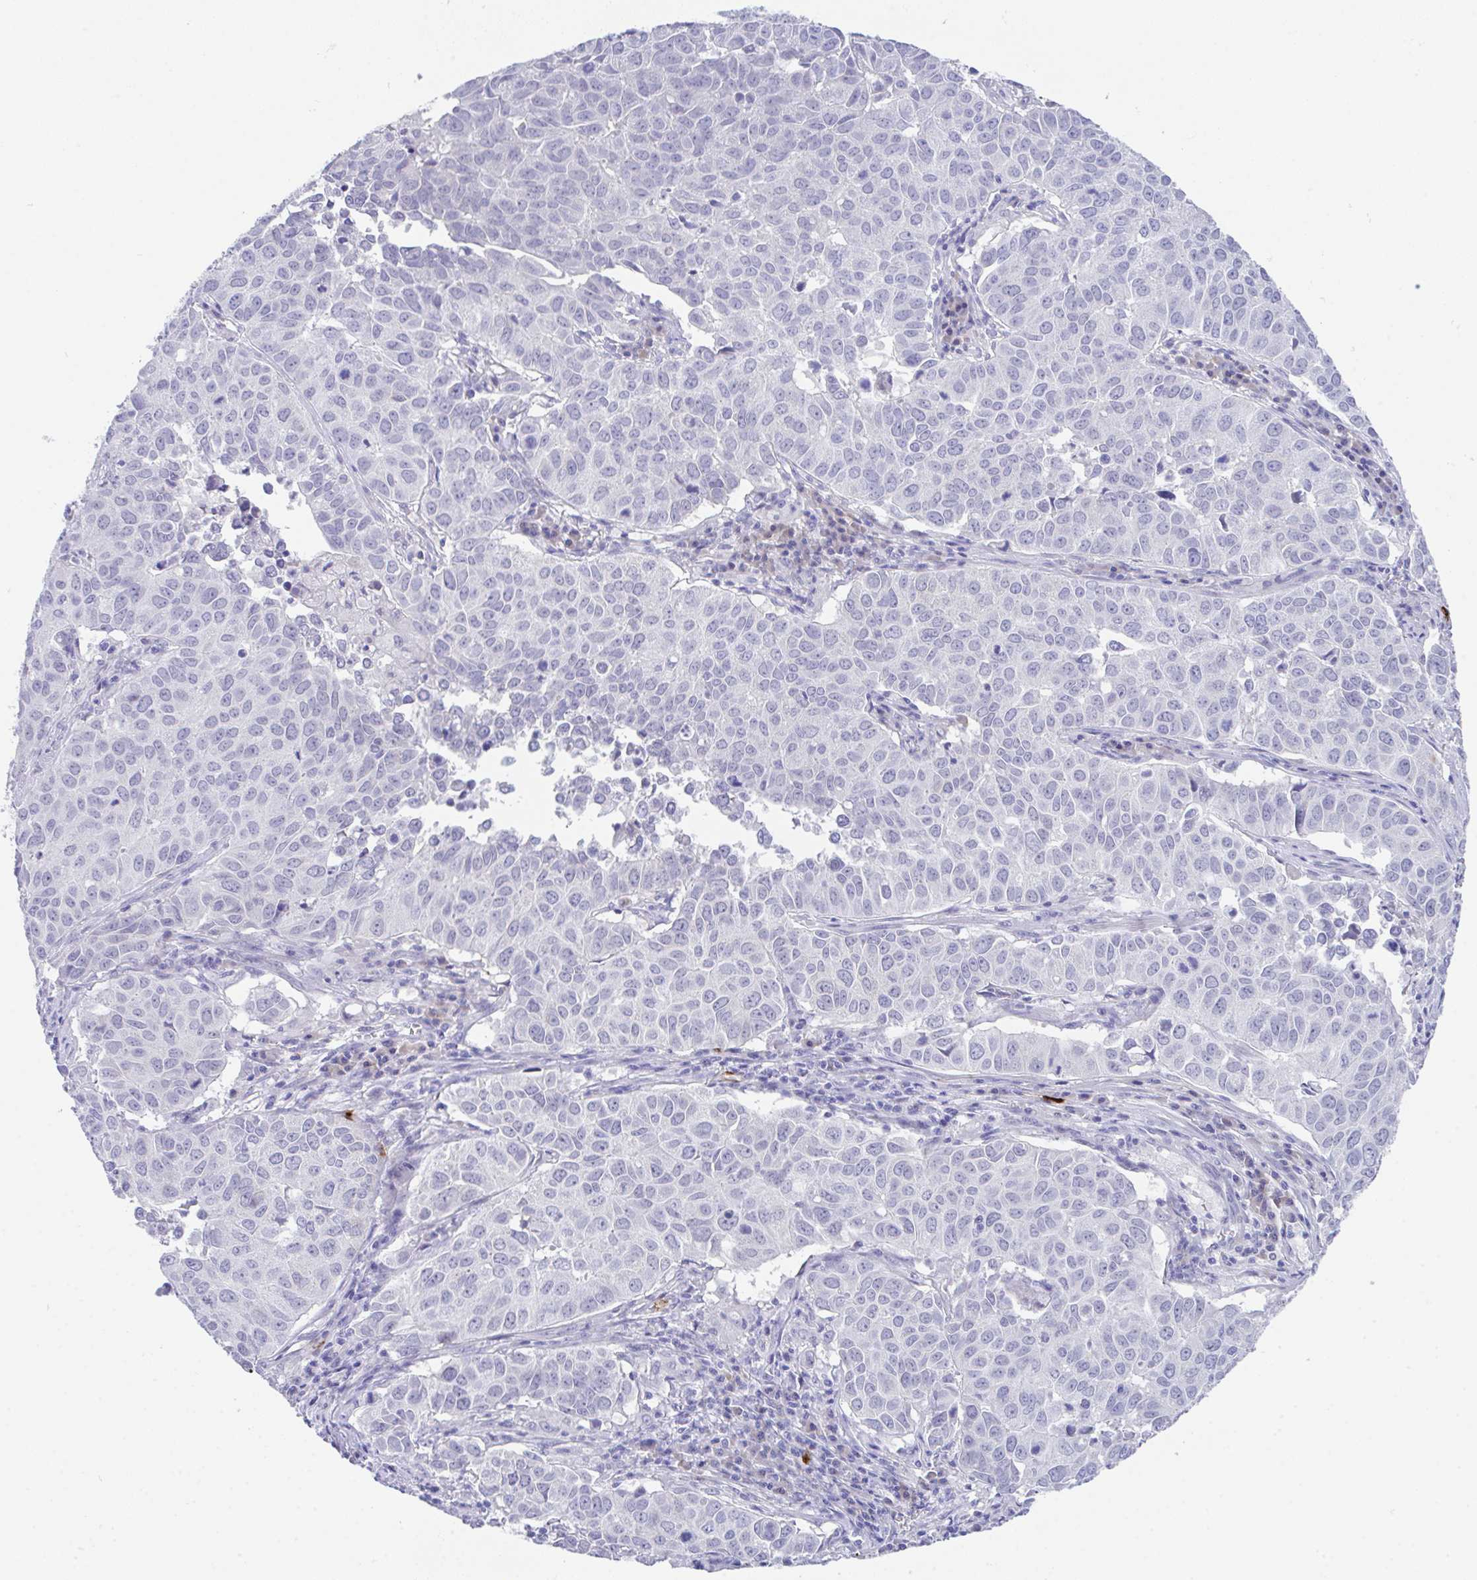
{"staining": {"intensity": "negative", "quantity": "none", "location": "none"}, "tissue": "lung cancer", "cell_type": "Tumor cells", "image_type": "cancer", "snomed": [{"axis": "morphology", "description": "Adenocarcinoma, NOS"}, {"axis": "topography", "description": "Lung"}], "caption": "Lung adenocarcinoma stained for a protein using IHC shows no staining tumor cells.", "gene": "HOXB4", "patient": {"sex": "female", "age": 50}}